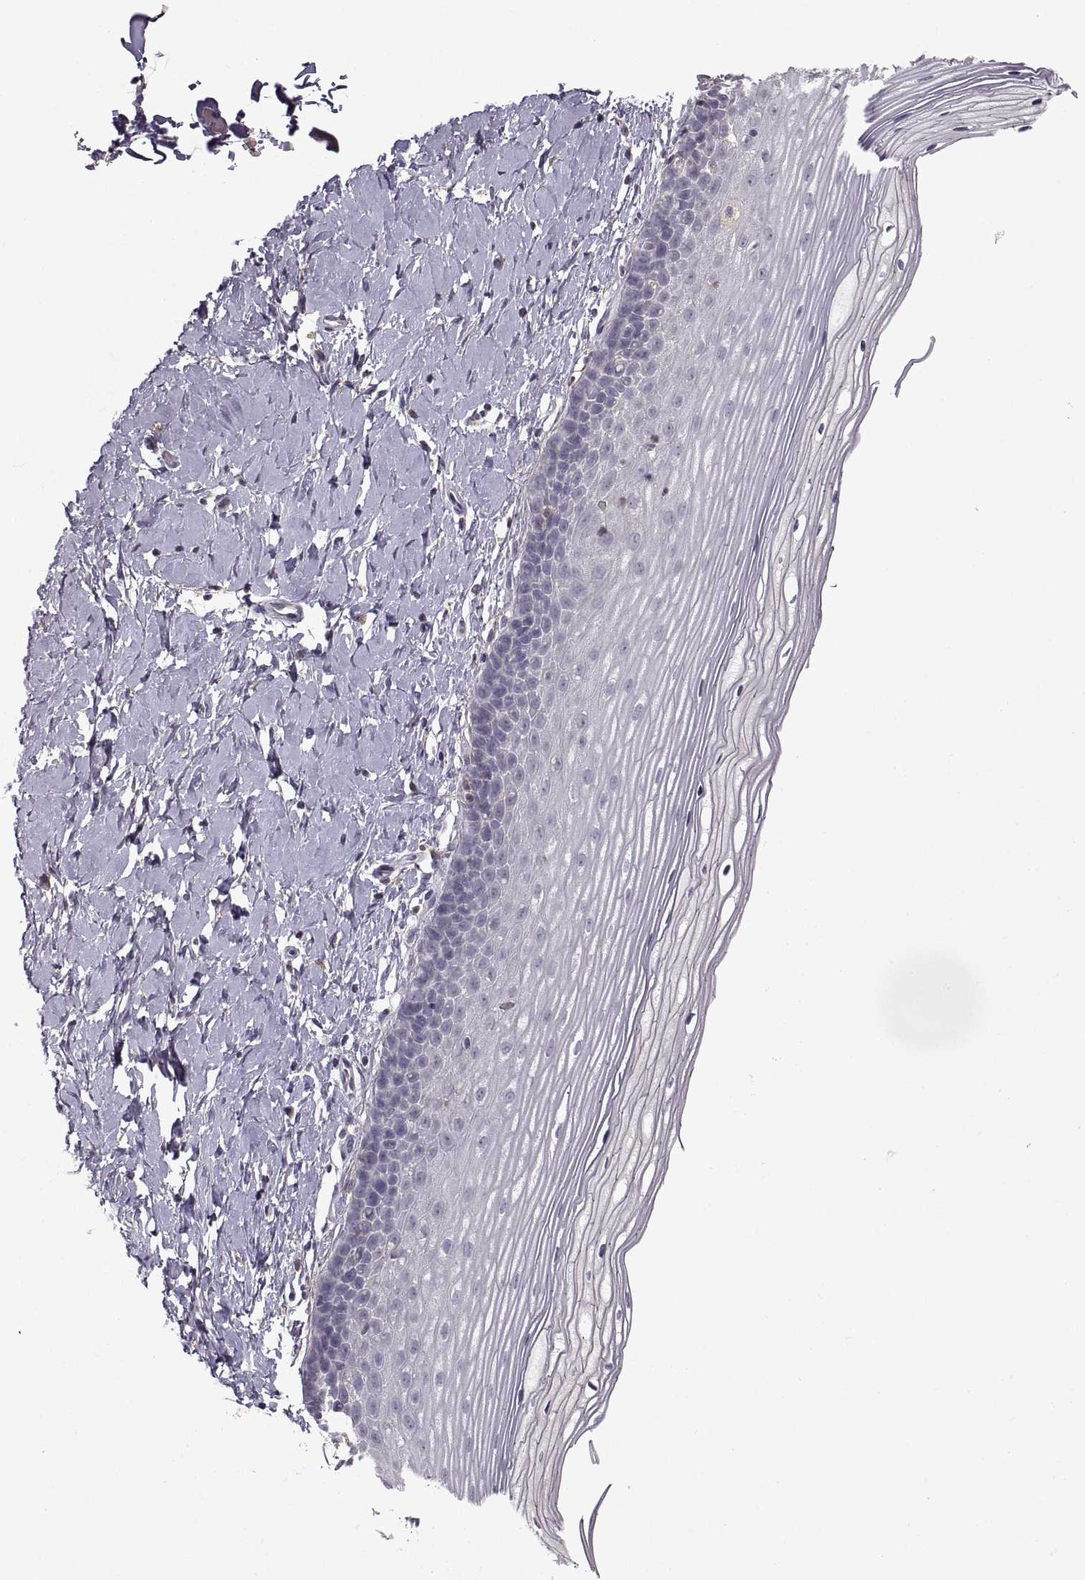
{"staining": {"intensity": "negative", "quantity": "none", "location": "none"}, "tissue": "cervix", "cell_type": "Glandular cells", "image_type": "normal", "snomed": [{"axis": "morphology", "description": "Normal tissue, NOS"}, {"axis": "topography", "description": "Cervix"}], "caption": "Immunohistochemistry (IHC) image of normal cervix: cervix stained with DAB exhibits no significant protein expression in glandular cells.", "gene": "ADAM11", "patient": {"sex": "female", "age": 37}}